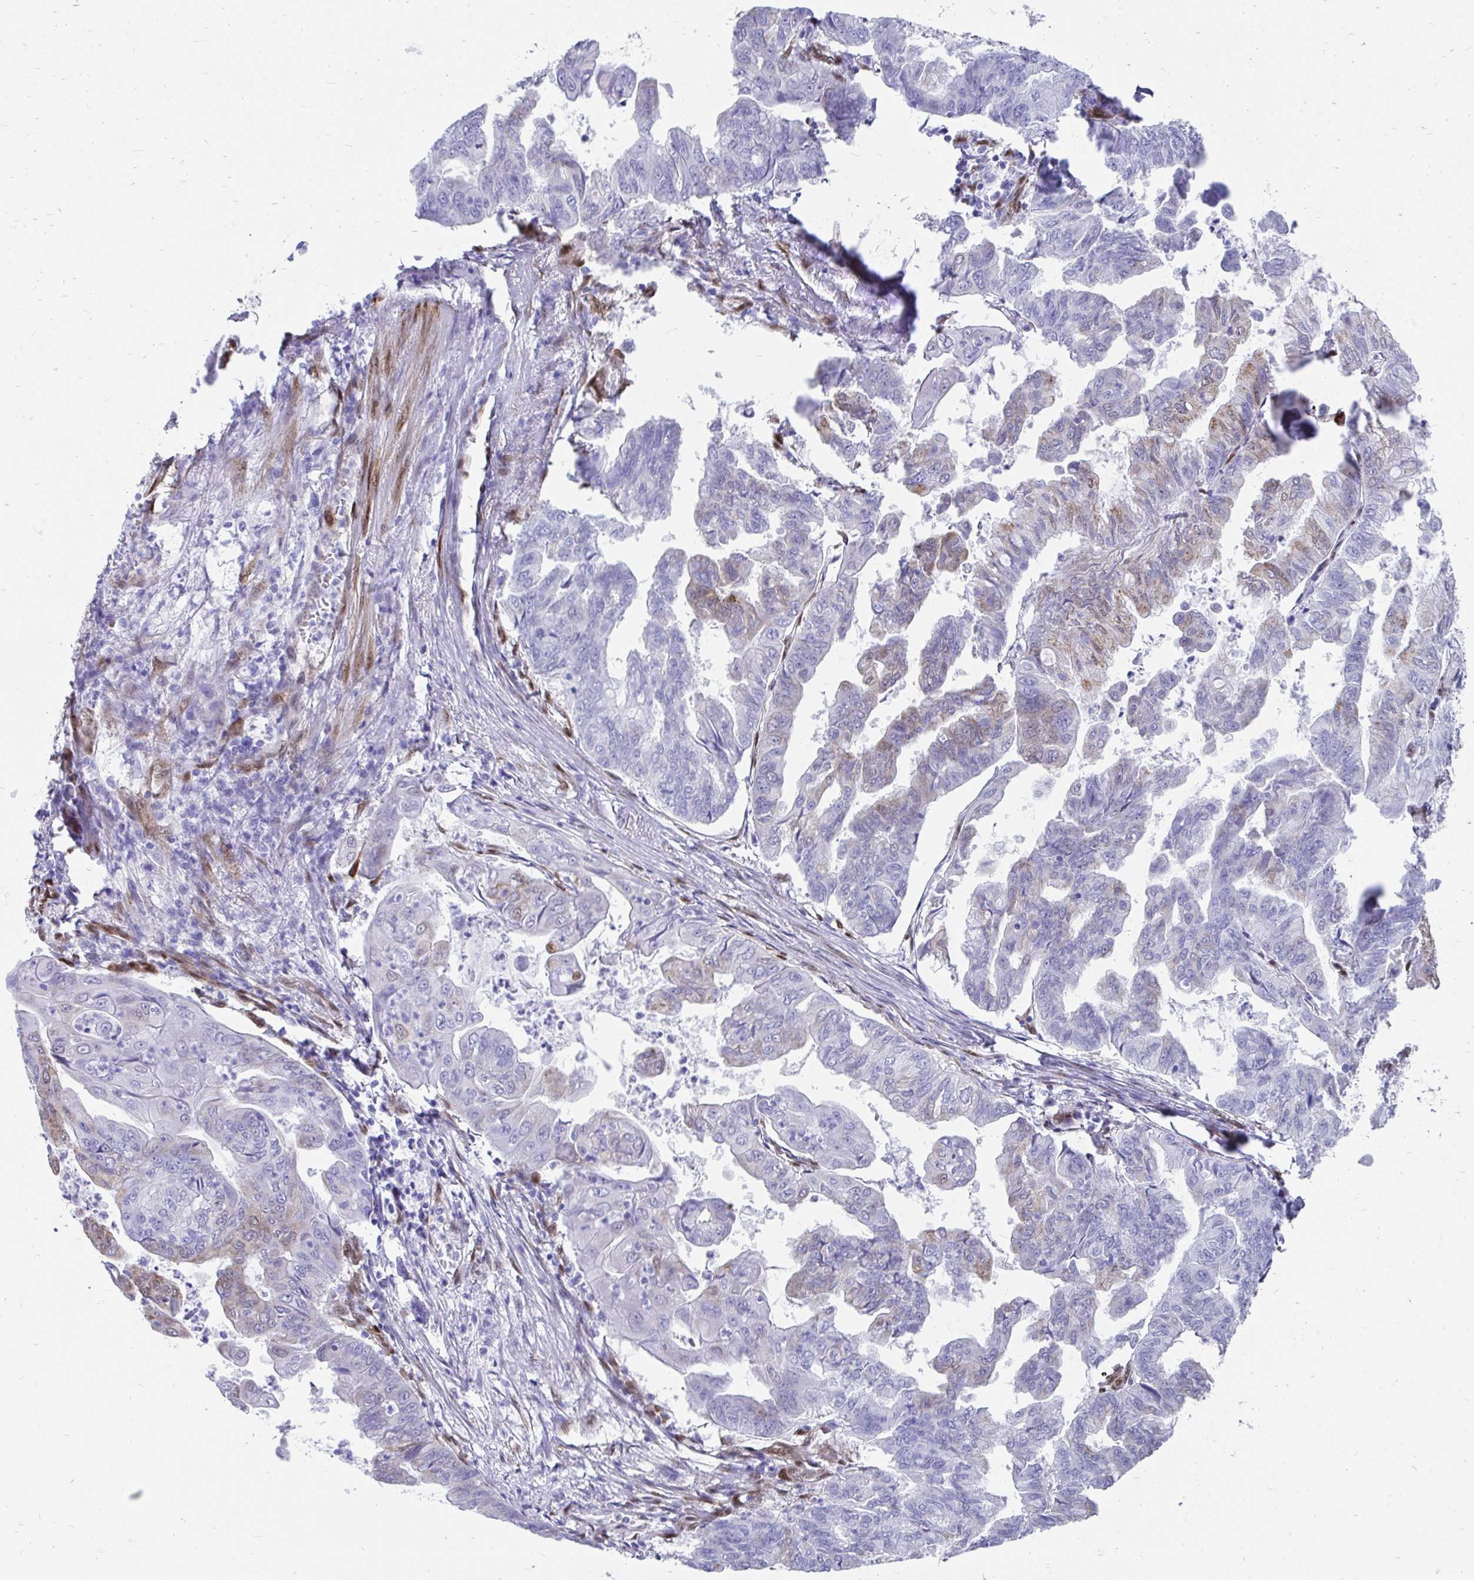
{"staining": {"intensity": "moderate", "quantity": "<25%", "location": "cytoplasmic/membranous"}, "tissue": "stomach cancer", "cell_type": "Tumor cells", "image_type": "cancer", "snomed": [{"axis": "morphology", "description": "Adenocarcinoma, NOS"}, {"axis": "topography", "description": "Stomach, upper"}], "caption": "A histopathology image of stomach cancer (adenocarcinoma) stained for a protein demonstrates moderate cytoplasmic/membranous brown staining in tumor cells. The staining was performed using DAB (3,3'-diaminobenzidine) to visualize the protein expression in brown, while the nuclei were stained in blue with hematoxylin (Magnification: 20x).", "gene": "RBPMS", "patient": {"sex": "male", "age": 80}}